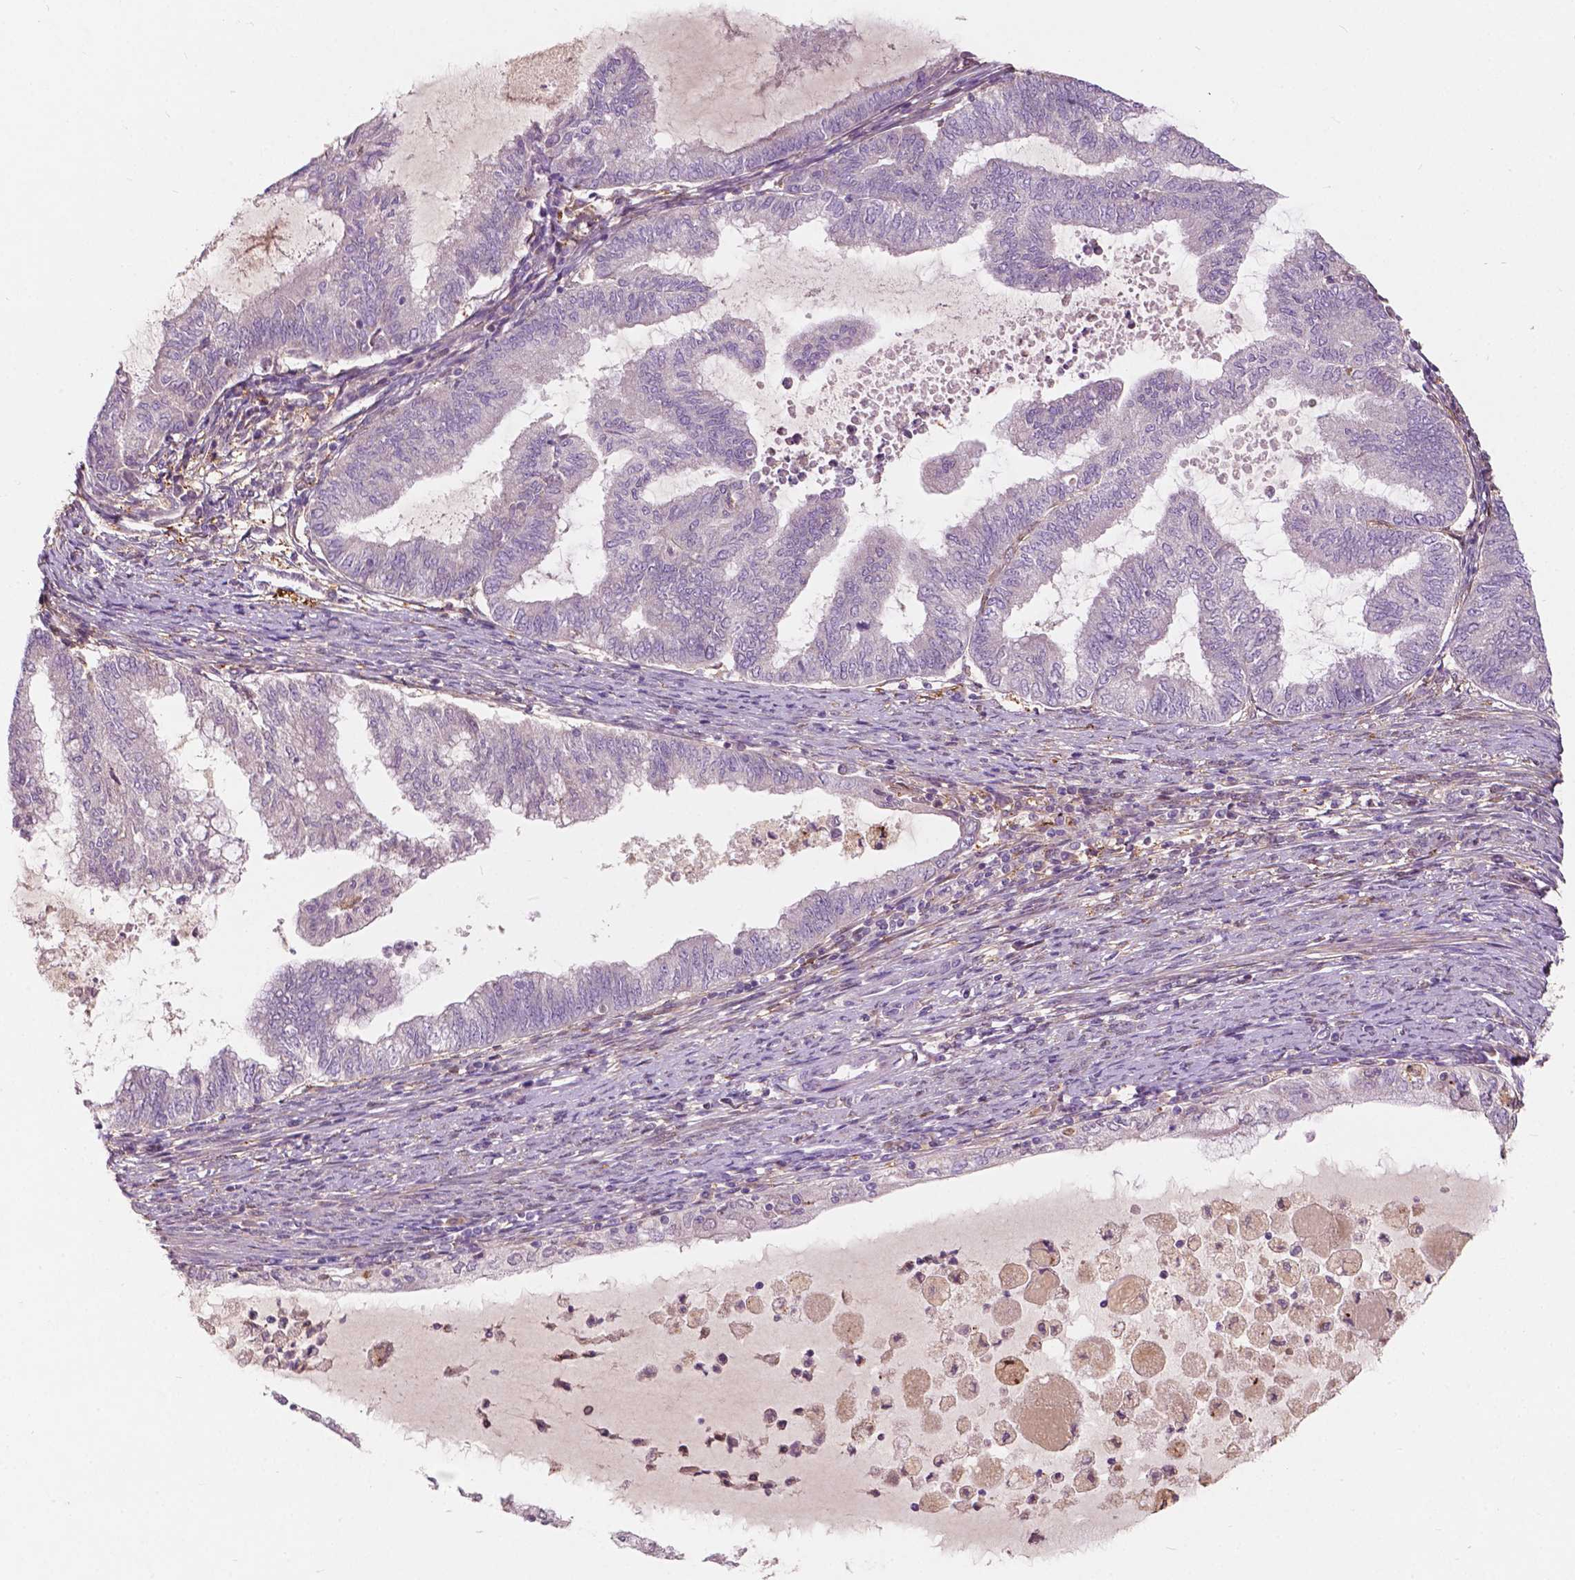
{"staining": {"intensity": "negative", "quantity": "none", "location": "none"}, "tissue": "endometrial cancer", "cell_type": "Tumor cells", "image_type": "cancer", "snomed": [{"axis": "morphology", "description": "Adenocarcinoma, NOS"}, {"axis": "topography", "description": "Endometrium"}], "caption": "Endometrial cancer was stained to show a protein in brown. There is no significant positivity in tumor cells.", "gene": "GPR37", "patient": {"sex": "female", "age": 79}}